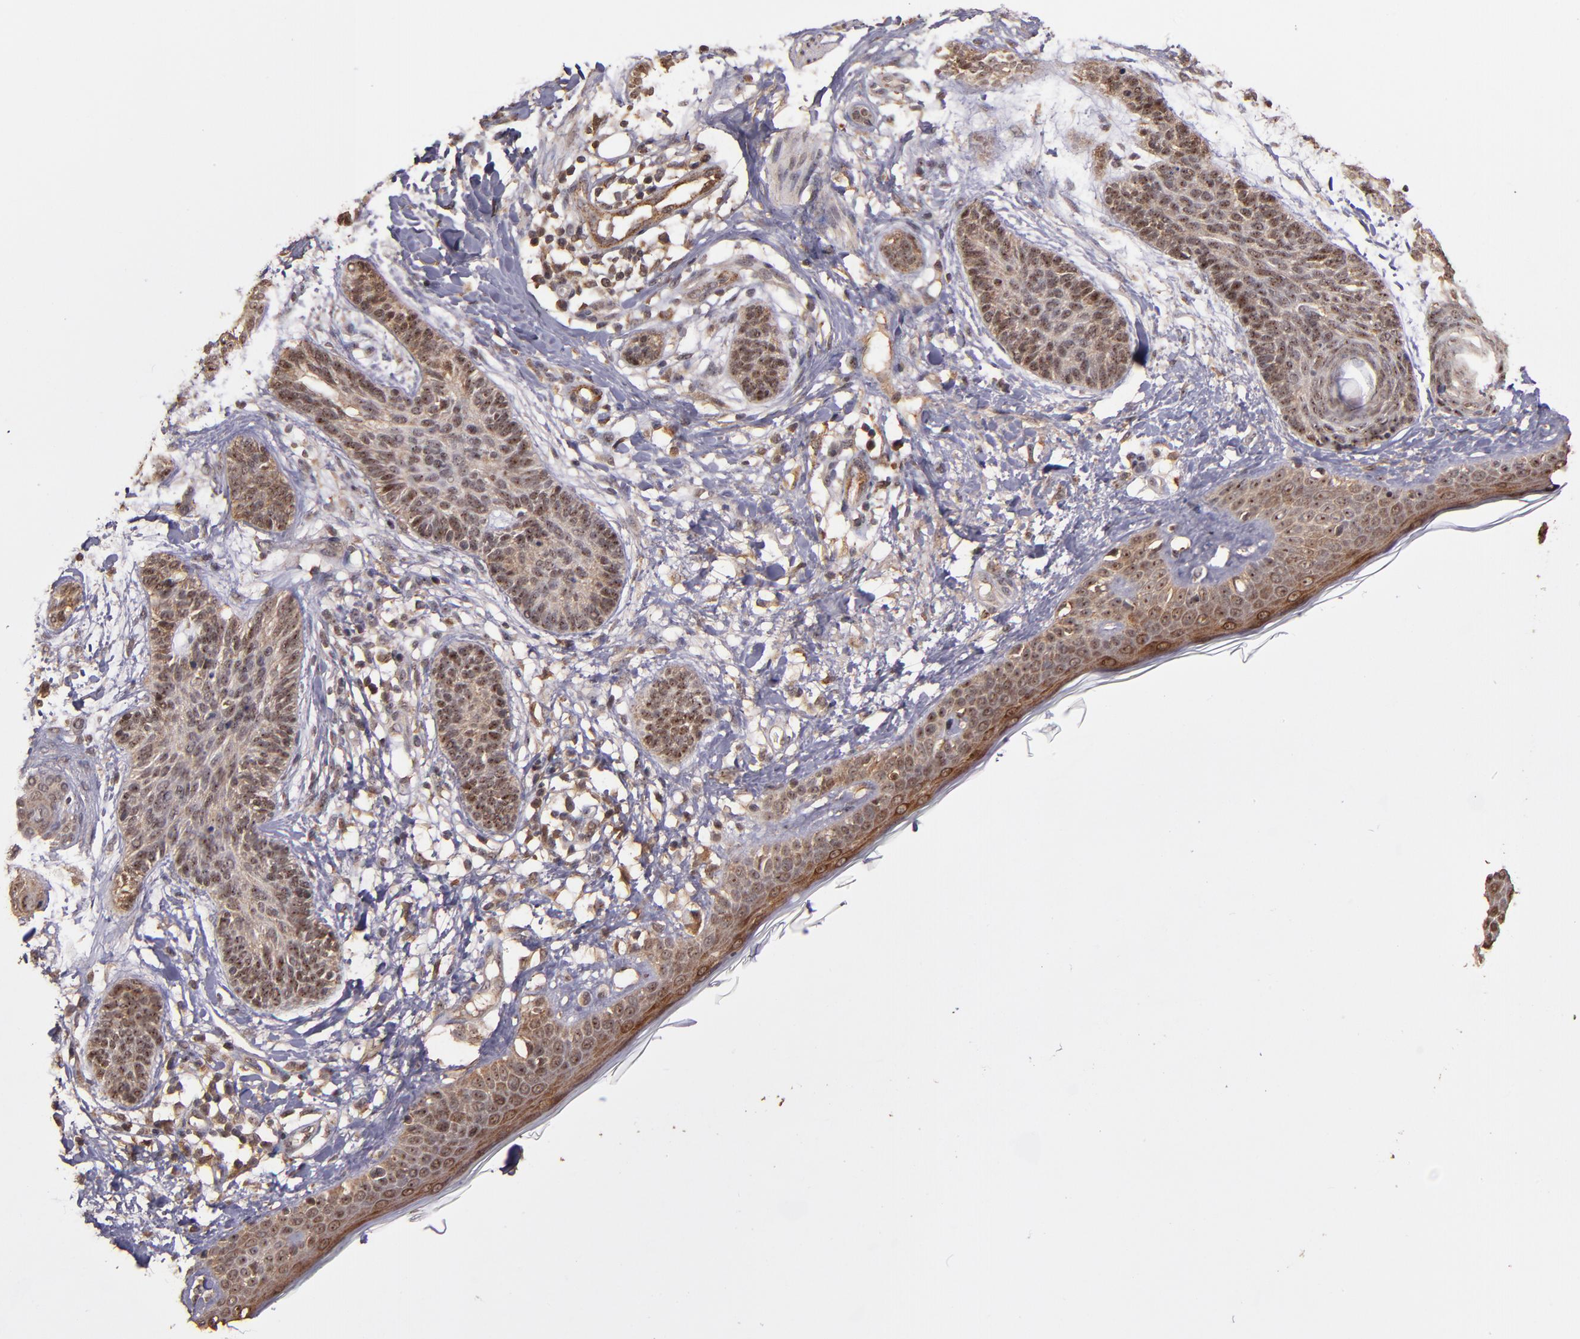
{"staining": {"intensity": "weak", "quantity": ">75%", "location": "cytoplasmic/membranous"}, "tissue": "skin cancer", "cell_type": "Tumor cells", "image_type": "cancer", "snomed": [{"axis": "morphology", "description": "Normal tissue, NOS"}, {"axis": "morphology", "description": "Basal cell carcinoma"}, {"axis": "topography", "description": "Skin"}], "caption": "An immunohistochemistry micrograph of tumor tissue is shown. Protein staining in brown labels weak cytoplasmic/membranous positivity in skin cancer within tumor cells.", "gene": "RIOK3", "patient": {"sex": "male", "age": 63}}